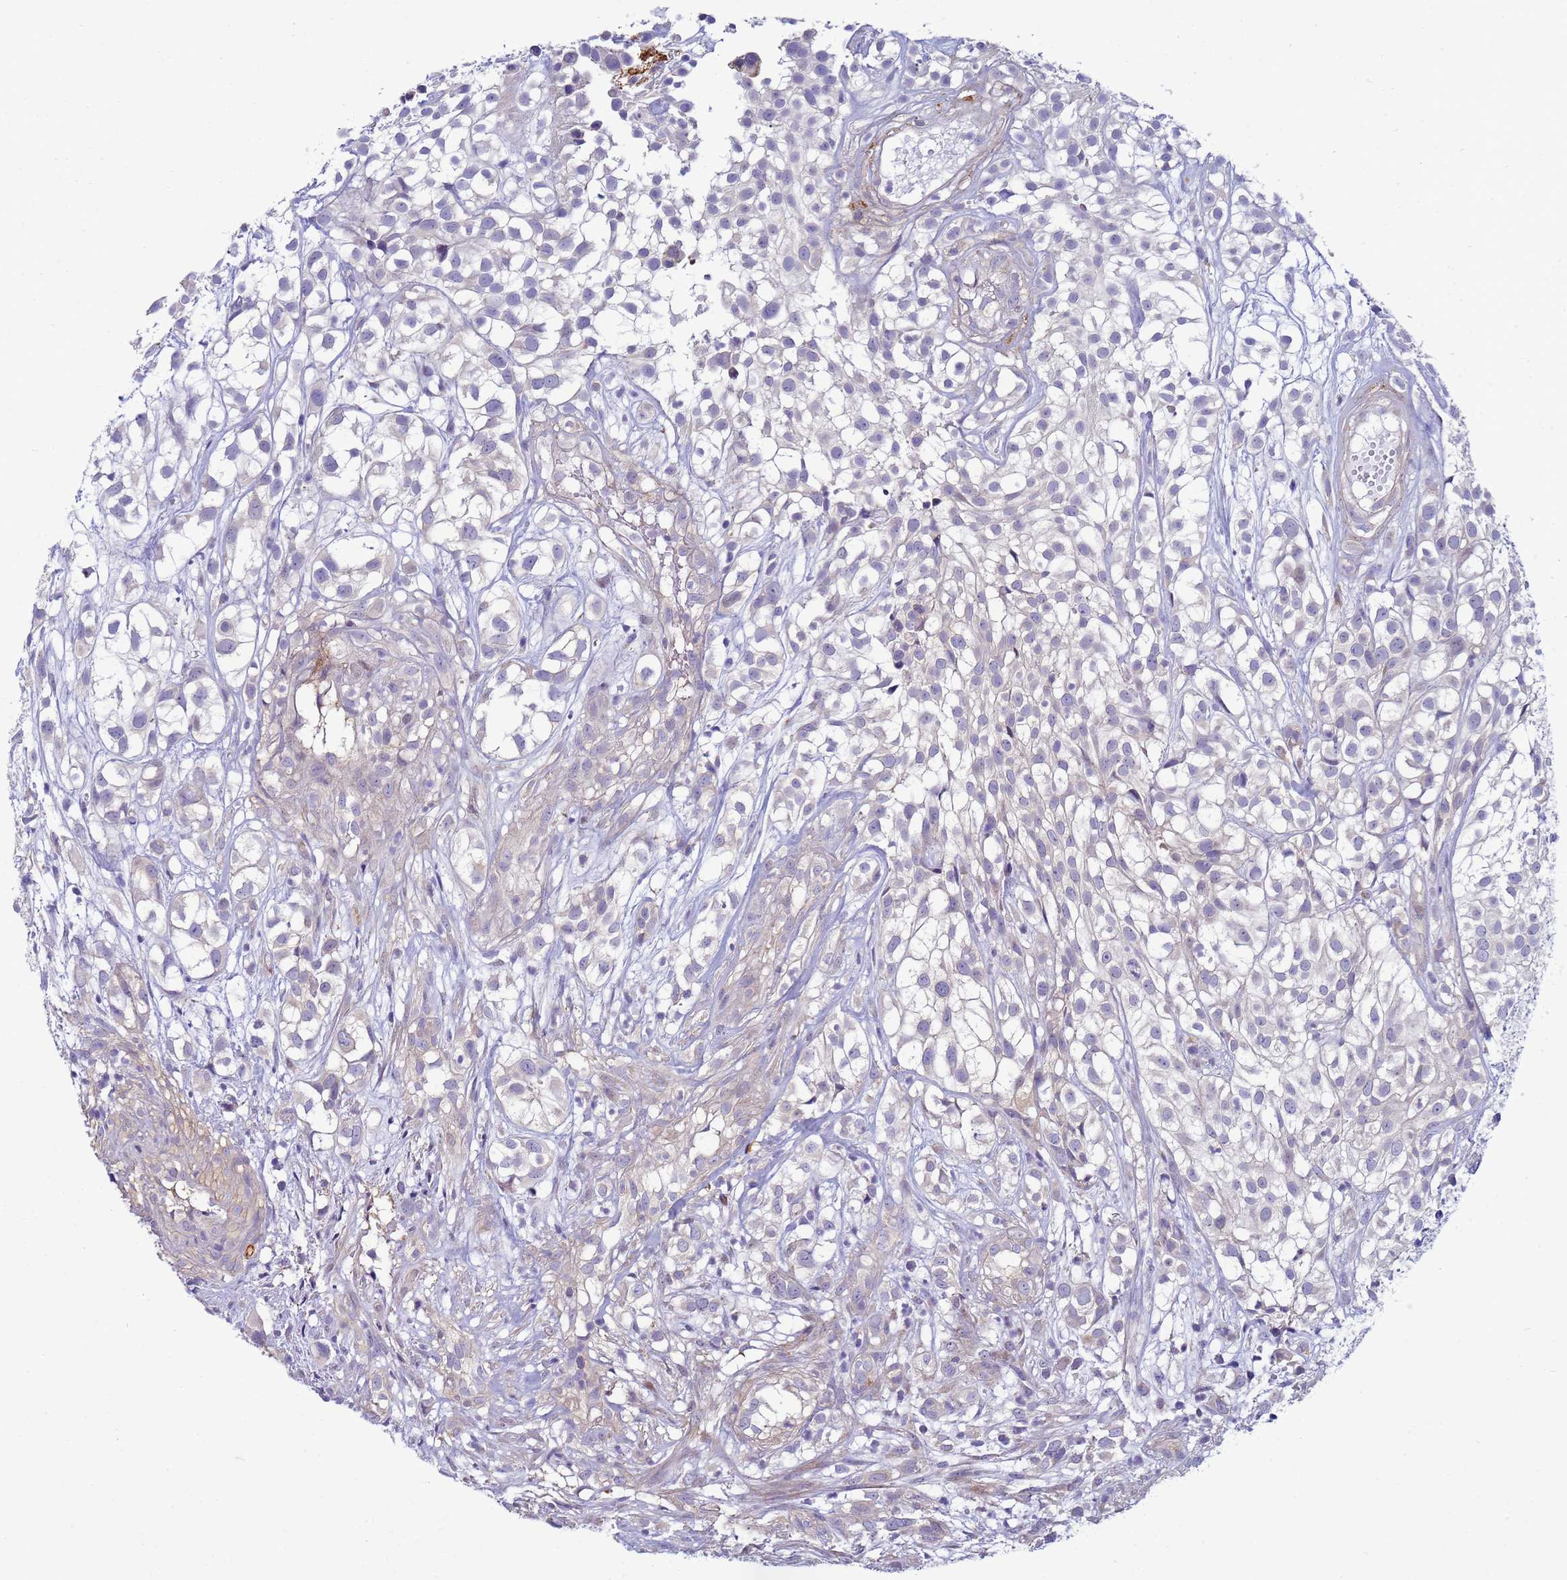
{"staining": {"intensity": "negative", "quantity": "none", "location": "none"}, "tissue": "urothelial cancer", "cell_type": "Tumor cells", "image_type": "cancer", "snomed": [{"axis": "morphology", "description": "Urothelial carcinoma, High grade"}, {"axis": "topography", "description": "Urinary bladder"}], "caption": "The immunohistochemistry photomicrograph has no significant positivity in tumor cells of urothelial carcinoma (high-grade) tissue.", "gene": "TRPC6", "patient": {"sex": "male", "age": 56}}